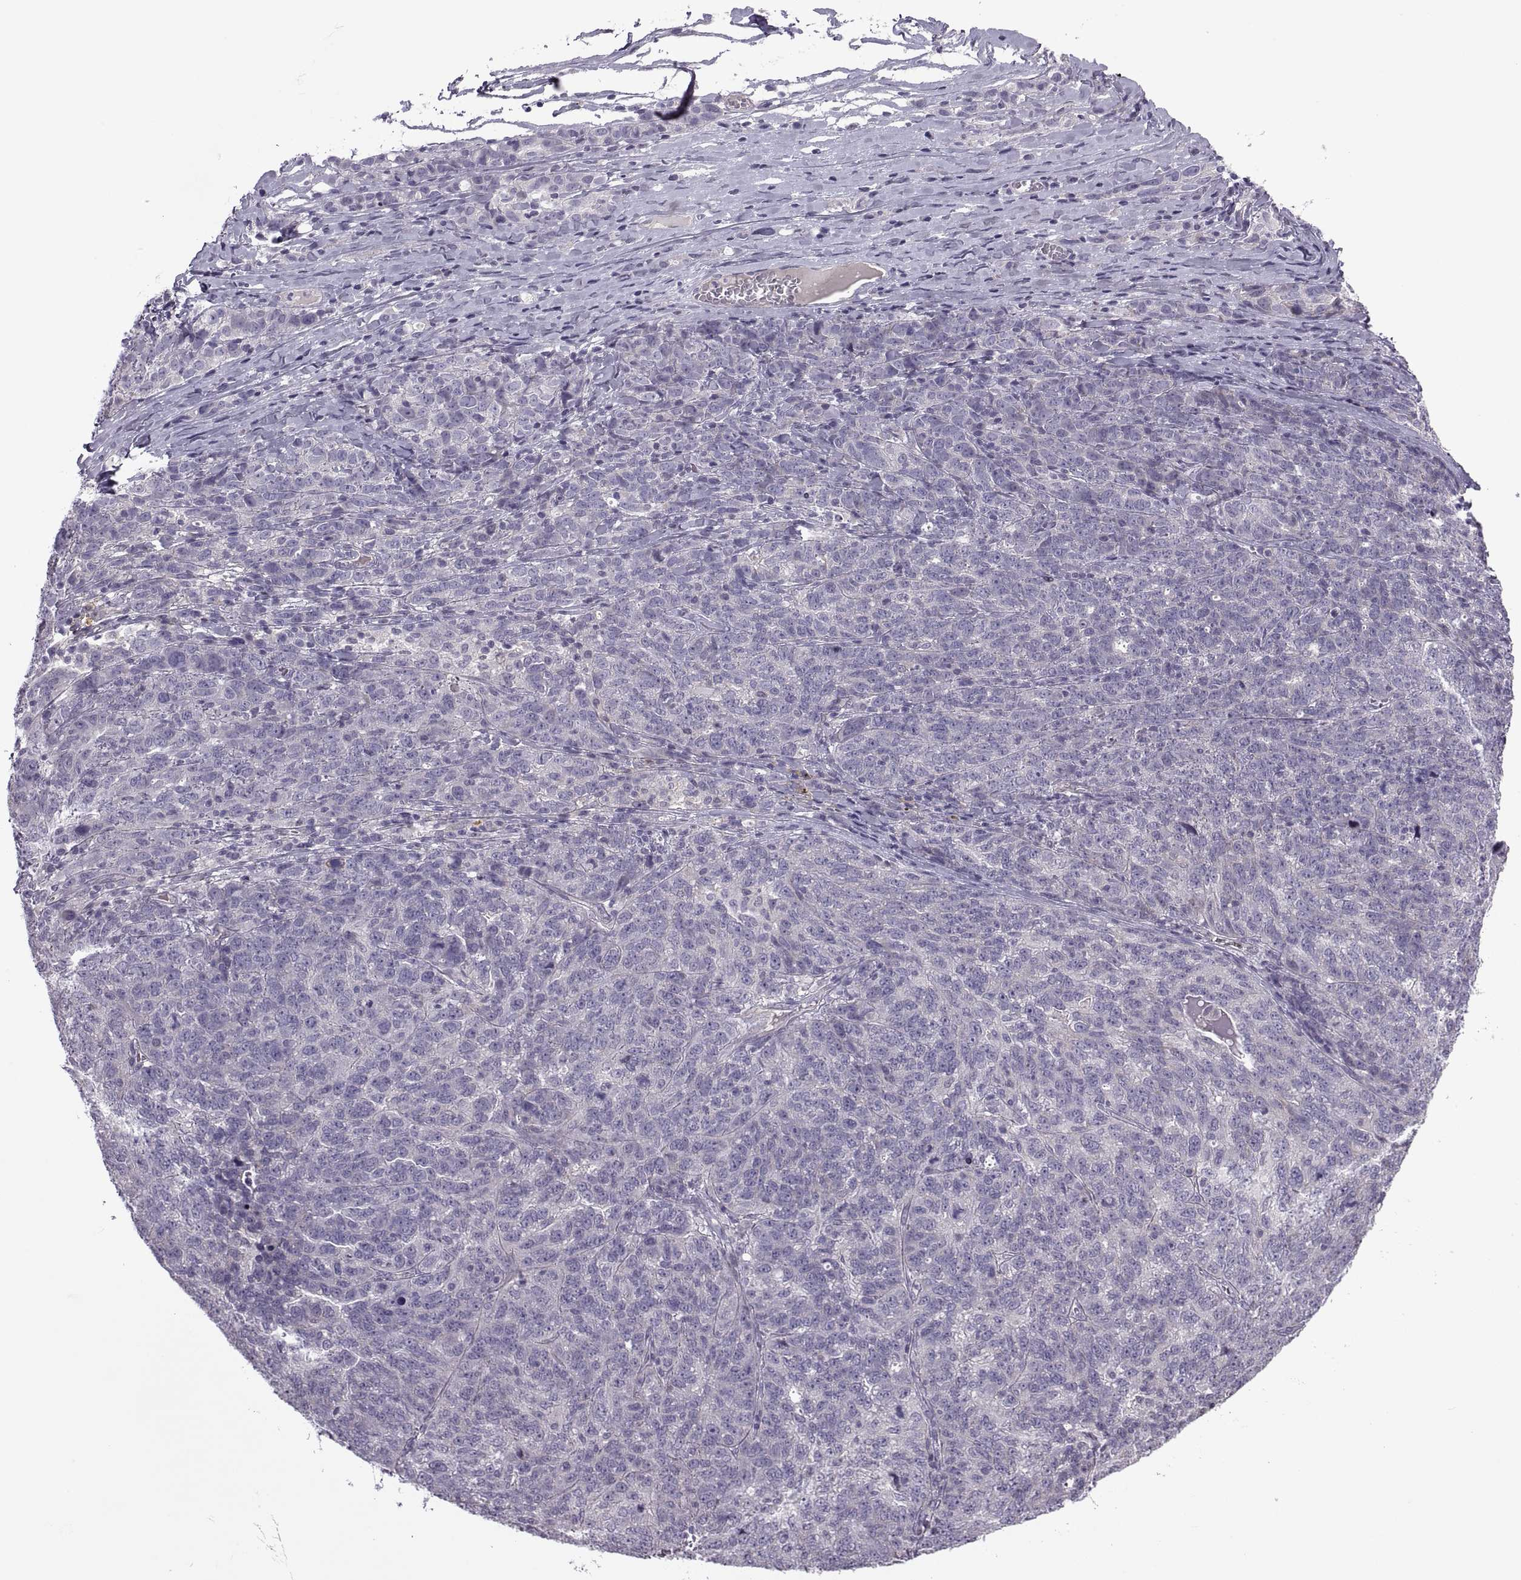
{"staining": {"intensity": "negative", "quantity": "none", "location": "none"}, "tissue": "ovarian cancer", "cell_type": "Tumor cells", "image_type": "cancer", "snomed": [{"axis": "morphology", "description": "Cystadenocarcinoma, serous, NOS"}, {"axis": "topography", "description": "Ovary"}], "caption": "Photomicrograph shows no protein staining in tumor cells of serous cystadenocarcinoma (ovarian) tissue. (DAB (3,3'-diaminobenzidine) IHC, high magnification).", "gene": "ODF3", "patient": {"sex": "female", "age": 71}}